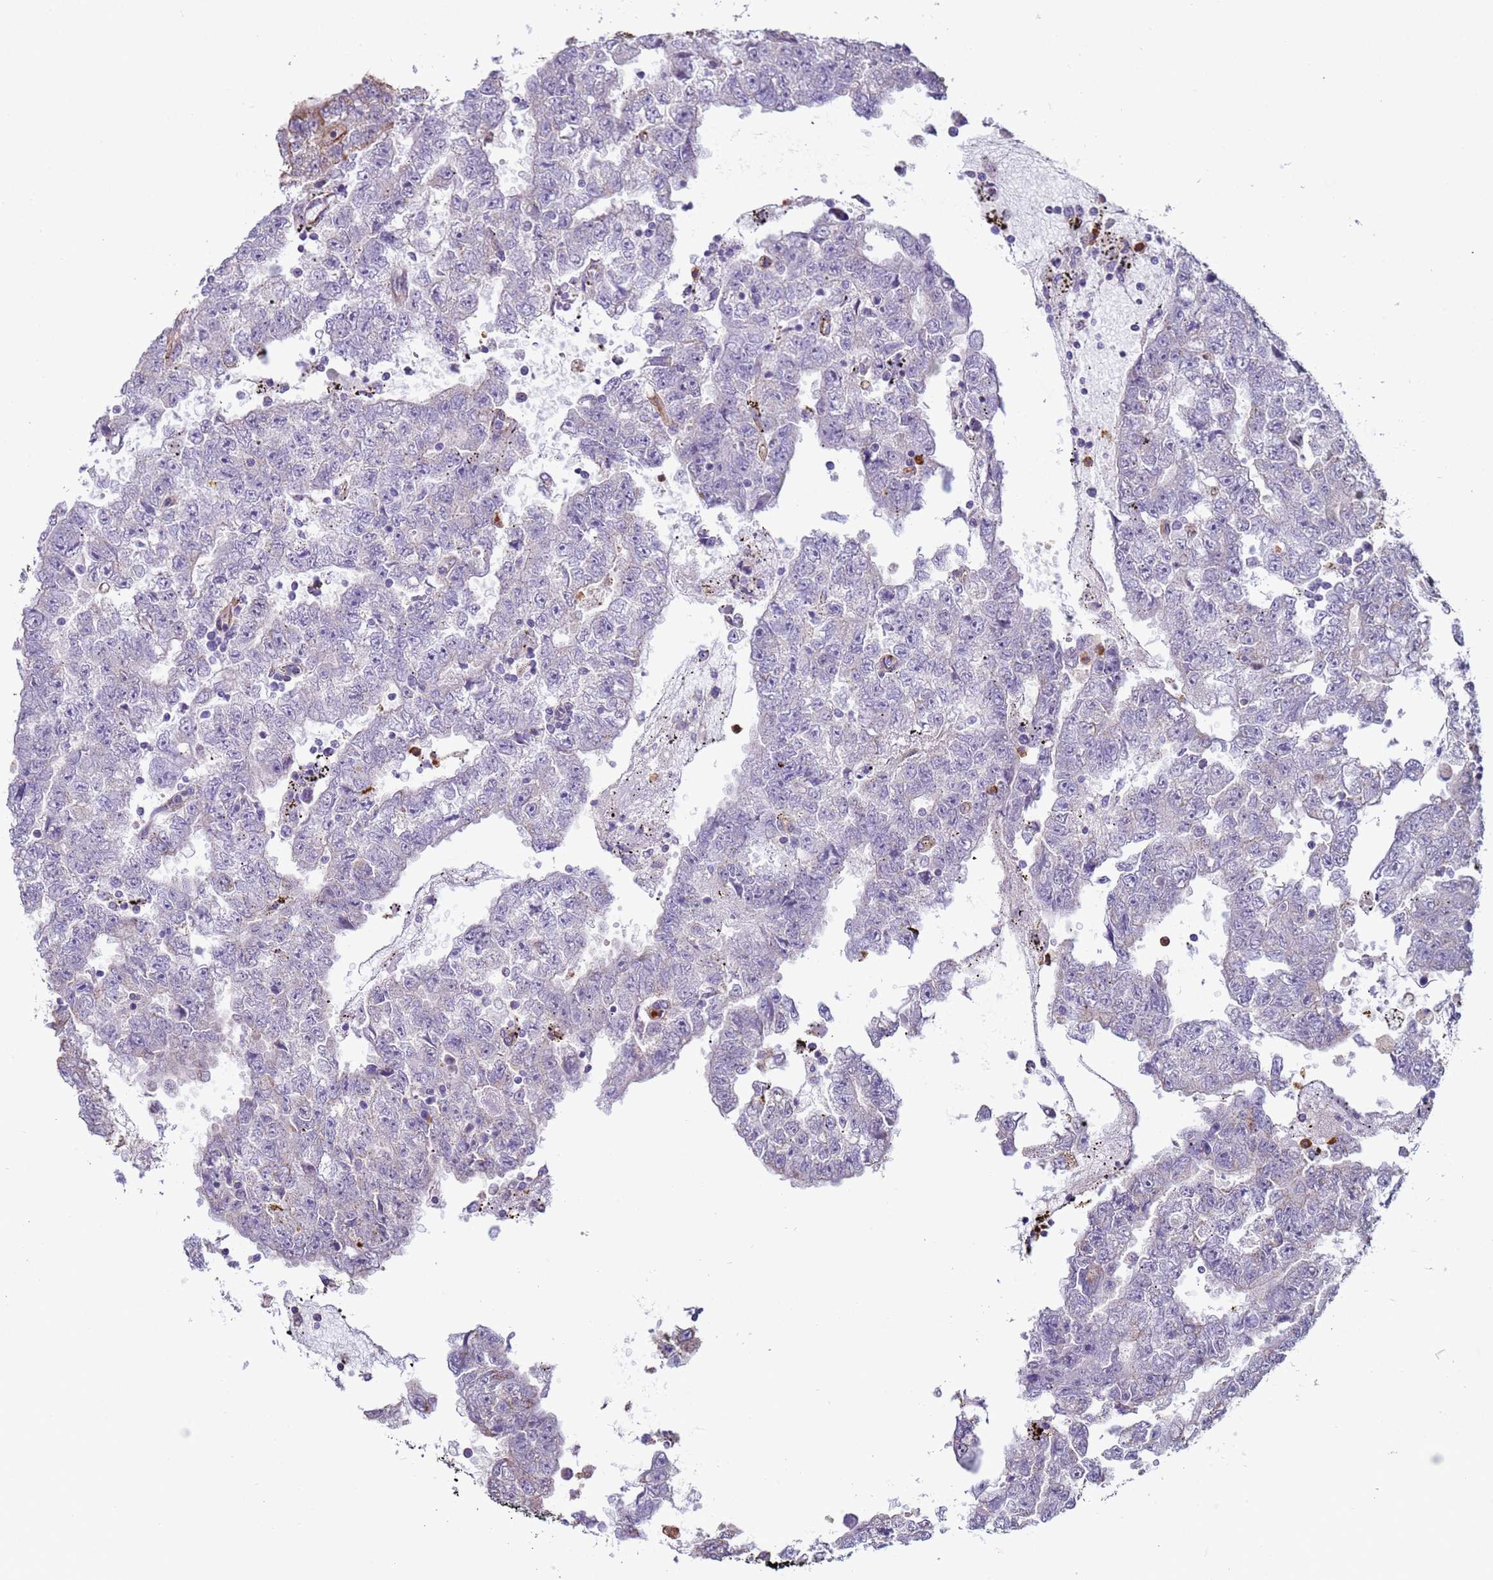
{"staining": {"intensity": "negative", "quantity": "none", "location": "none"}, "tissue": "testis cancer", "cell_type": "Tumor cells", "image_type": "cancer", "snomed": [{"axis": "morphology", "description": "Carcinoma, Embryonal, NOS"}, {"axis": "topography", "description": "Testis"}], "caption": "IHC photomicrograph of testis cancer stained for a protein (brown), which exhibits no staining in tumor cells. The staining was performed using DAB (3,3'-diaminobenzidine) to visualize the protein expression in brown, while the nuclei were stained in blue with hematoxylin (Magnification: 20x).", "gene": "GASK1A", "patient": {"sex": "male", "age": 25}}